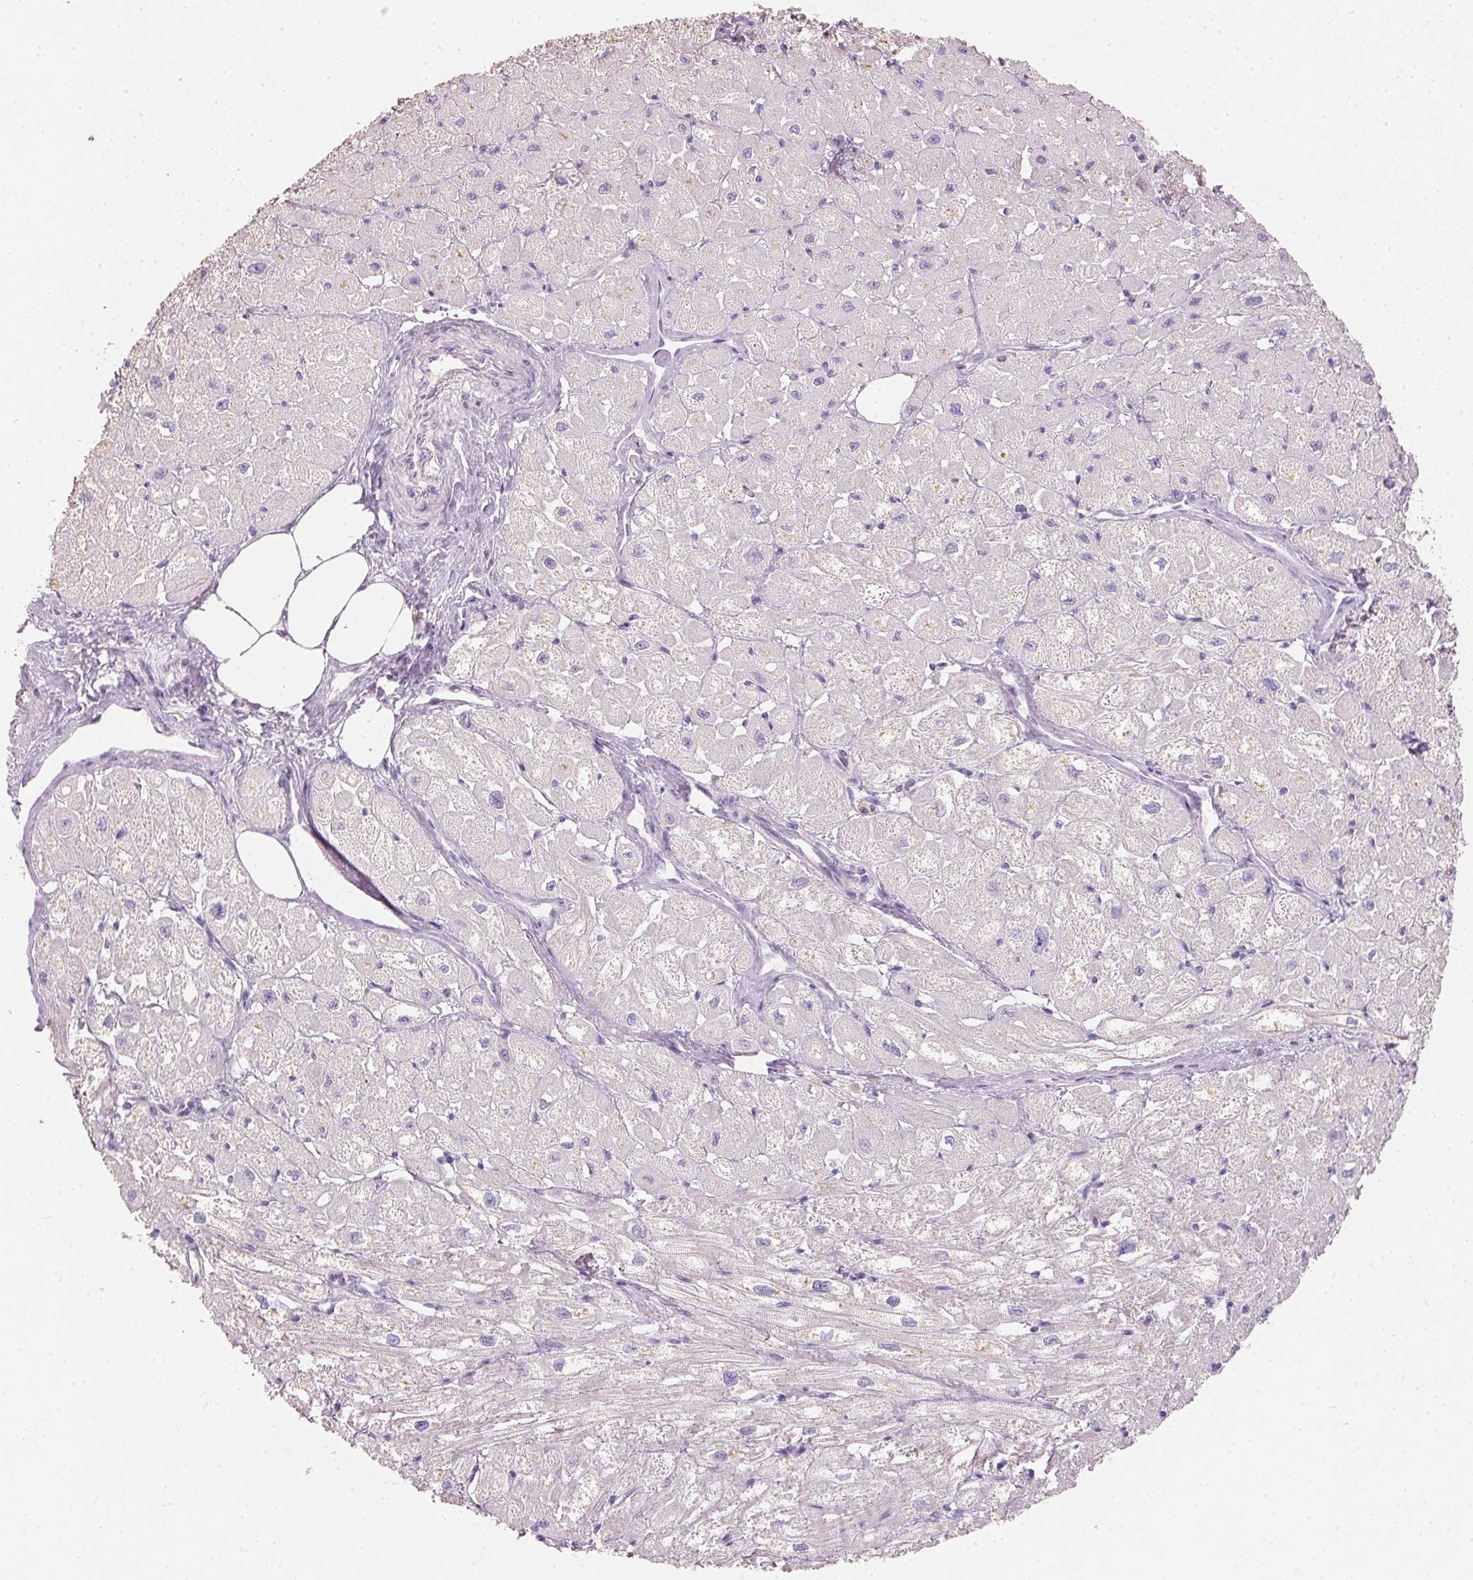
{"staining": {"intensity": "negative", "quantity": "none", "location": "none"}, "tissue": "heart muscle", "cell_type": "Cardiomyocytes", "image_type": "normal", "snomed": [{"axis": "morphology", "description": "Normal tissue, NOS"}, {"axis": "topography", "description": "Heart"}], "caption": "Heart muscle was stained to show a protein in brown. There is no significant expression in cardiomyocytes. (IHC, brightfield microscopy, high magnification).", "gene": "HSD17B1", "patient": {"sex": "female", "age": 62}}